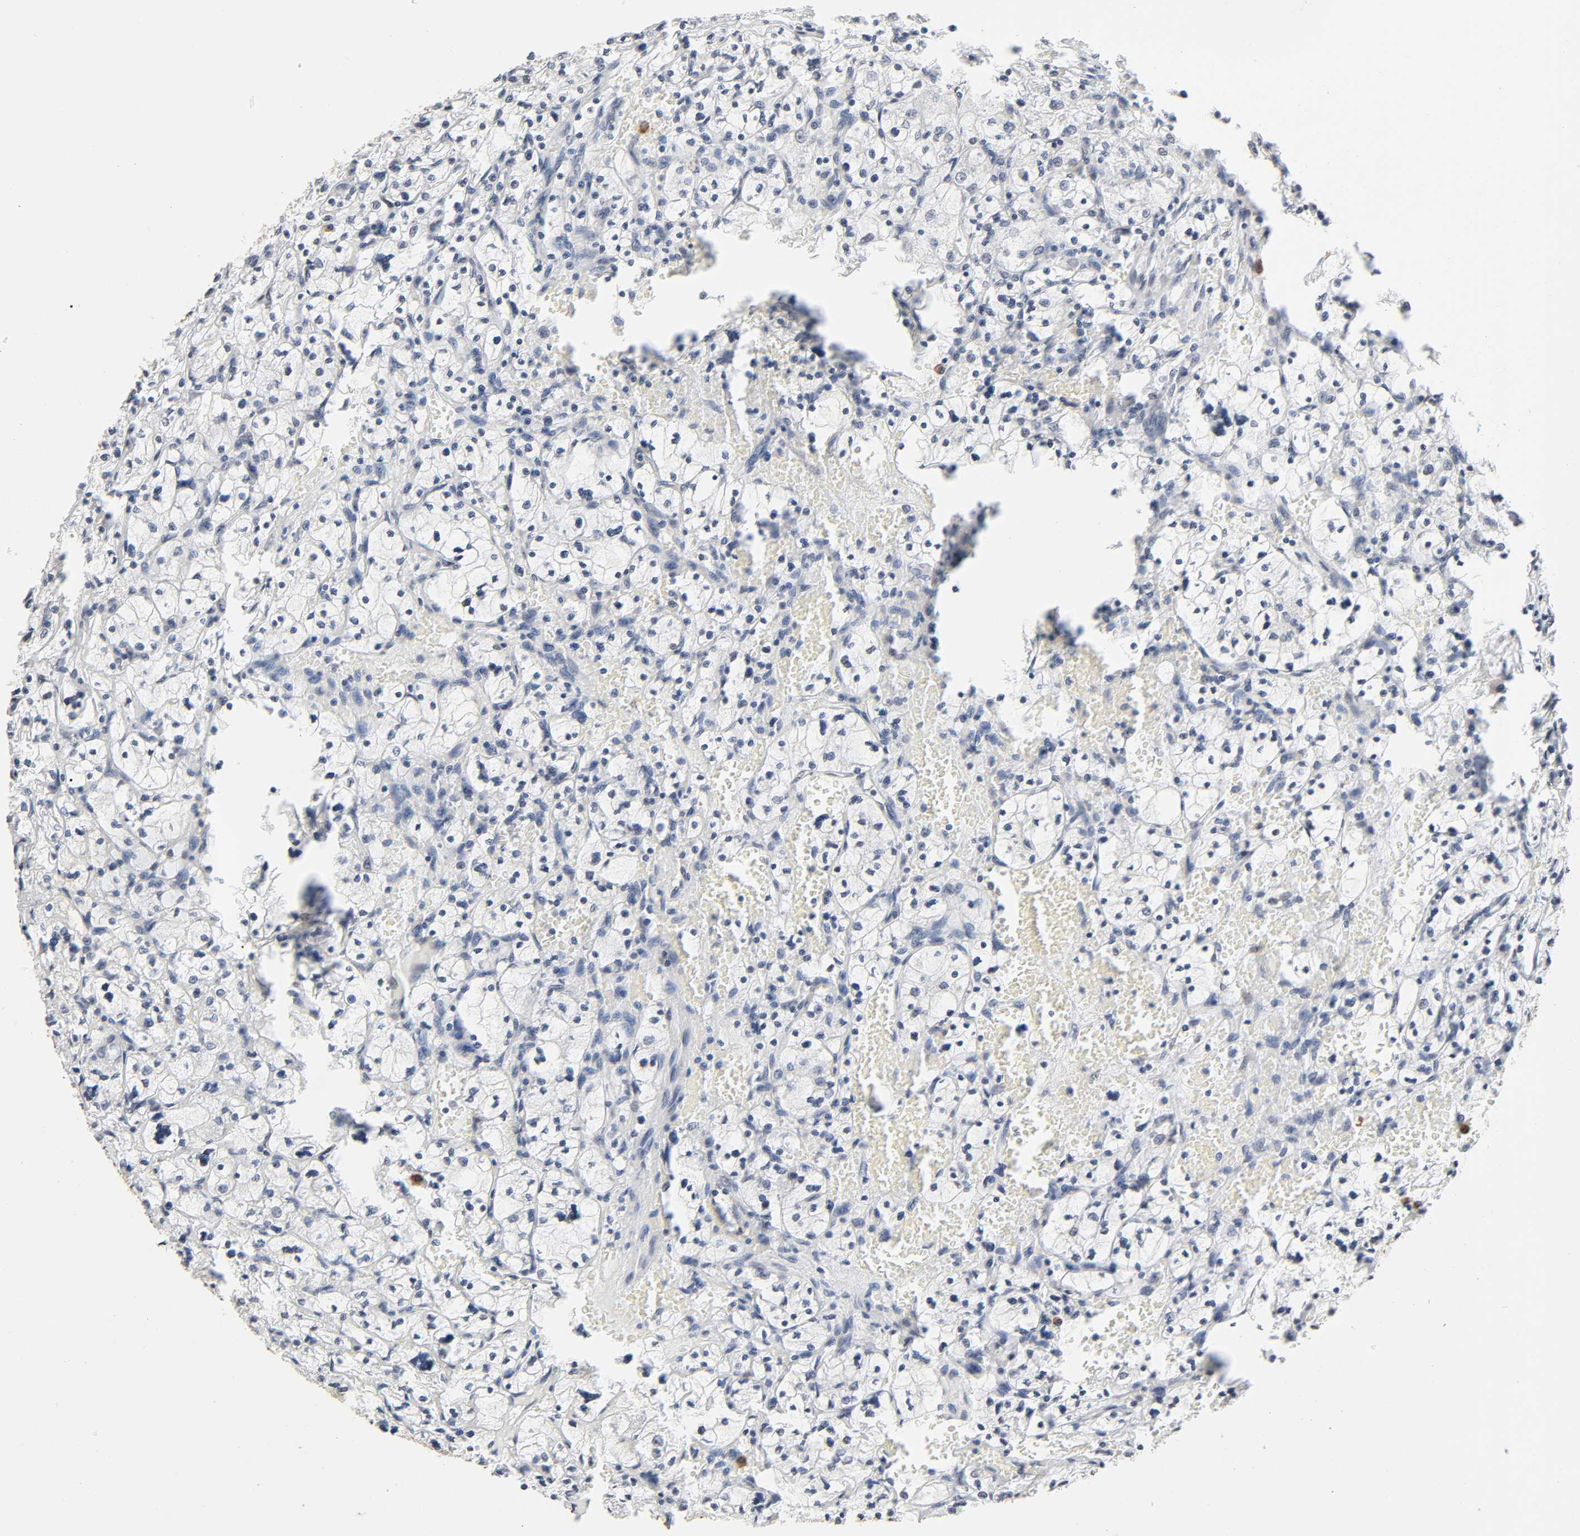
{"staining": {"intensity": "negative", "quantity": "none", "location": "none"}, "tissue": "renal cancer", "cell_type": "Tumor cells", "image_type": "cancer", "snomed": [{"axis": "morphology", "description": "Adenocarcinoma, NOS"}, {"axis": "topography", "description": "Kidney"}], "caption": "The histopathology image displays no staining of tumor cells in renal cancer (adenocarcinoma).", "gene": "SUMO1", "patient": {"sex": "female", "age": 83}}